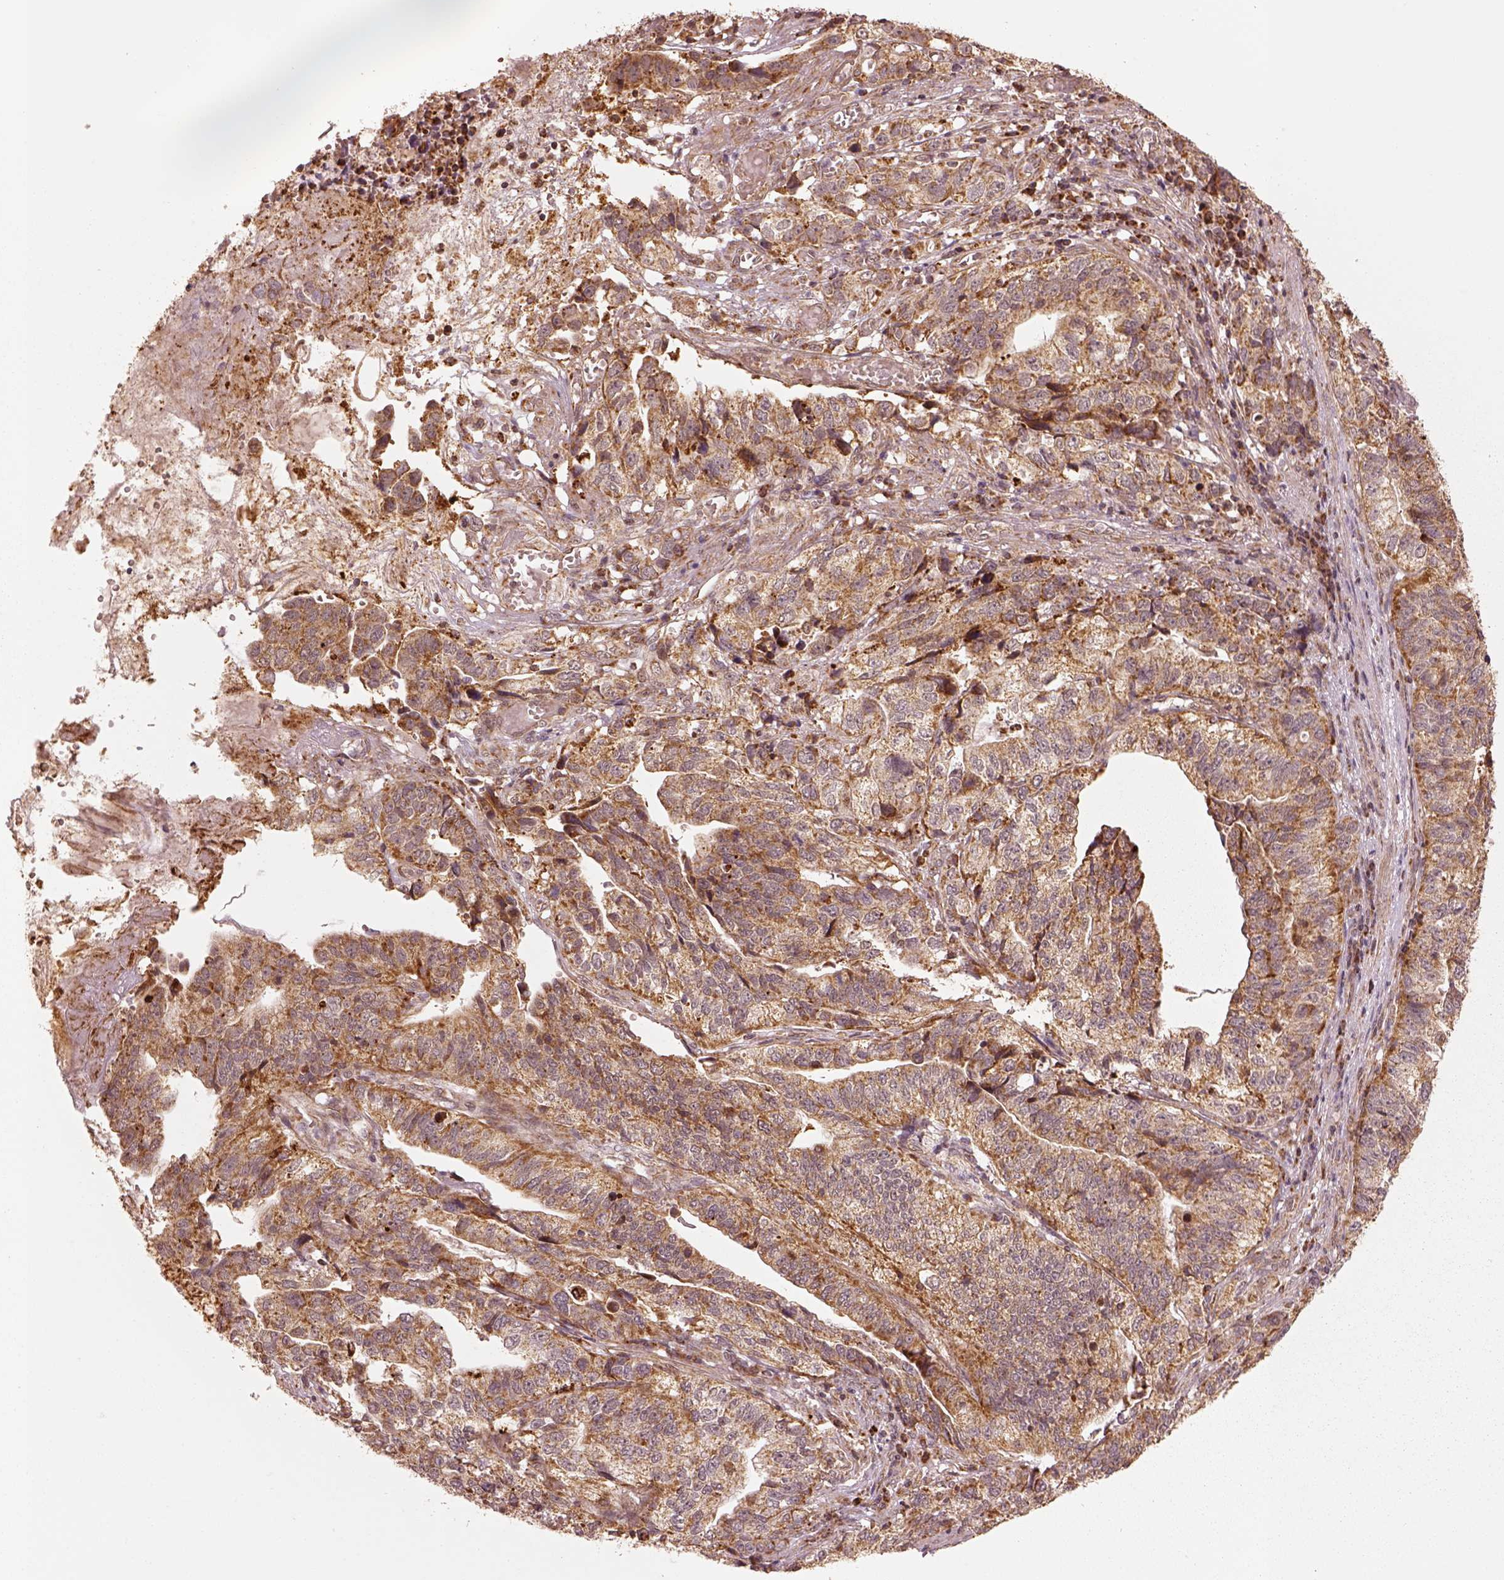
{"staining": {"intensity": "moderate", "quantity": ">75%", "location": "cytoplasmic/membranous"}, "tissue": "stomach cancer", "cell_type": "Tumor cells", "image_type": "cancer", "snomed": [{"axis": "morphology", "description": "Adenocarcinoma, NOS"}, {"axis": "topography", "description": "Stomach, upper"}], "caption": "An immunohistochemistry (IHC) histopathology image of tumor tissue is shown. Protein staining in brown labels moderate cytoplasmic/membranous positivity in stomach adenocarcinoma within tumor cells.", "gene": "SEL1L3", "patient": {"sex": "female", "age": 67}}